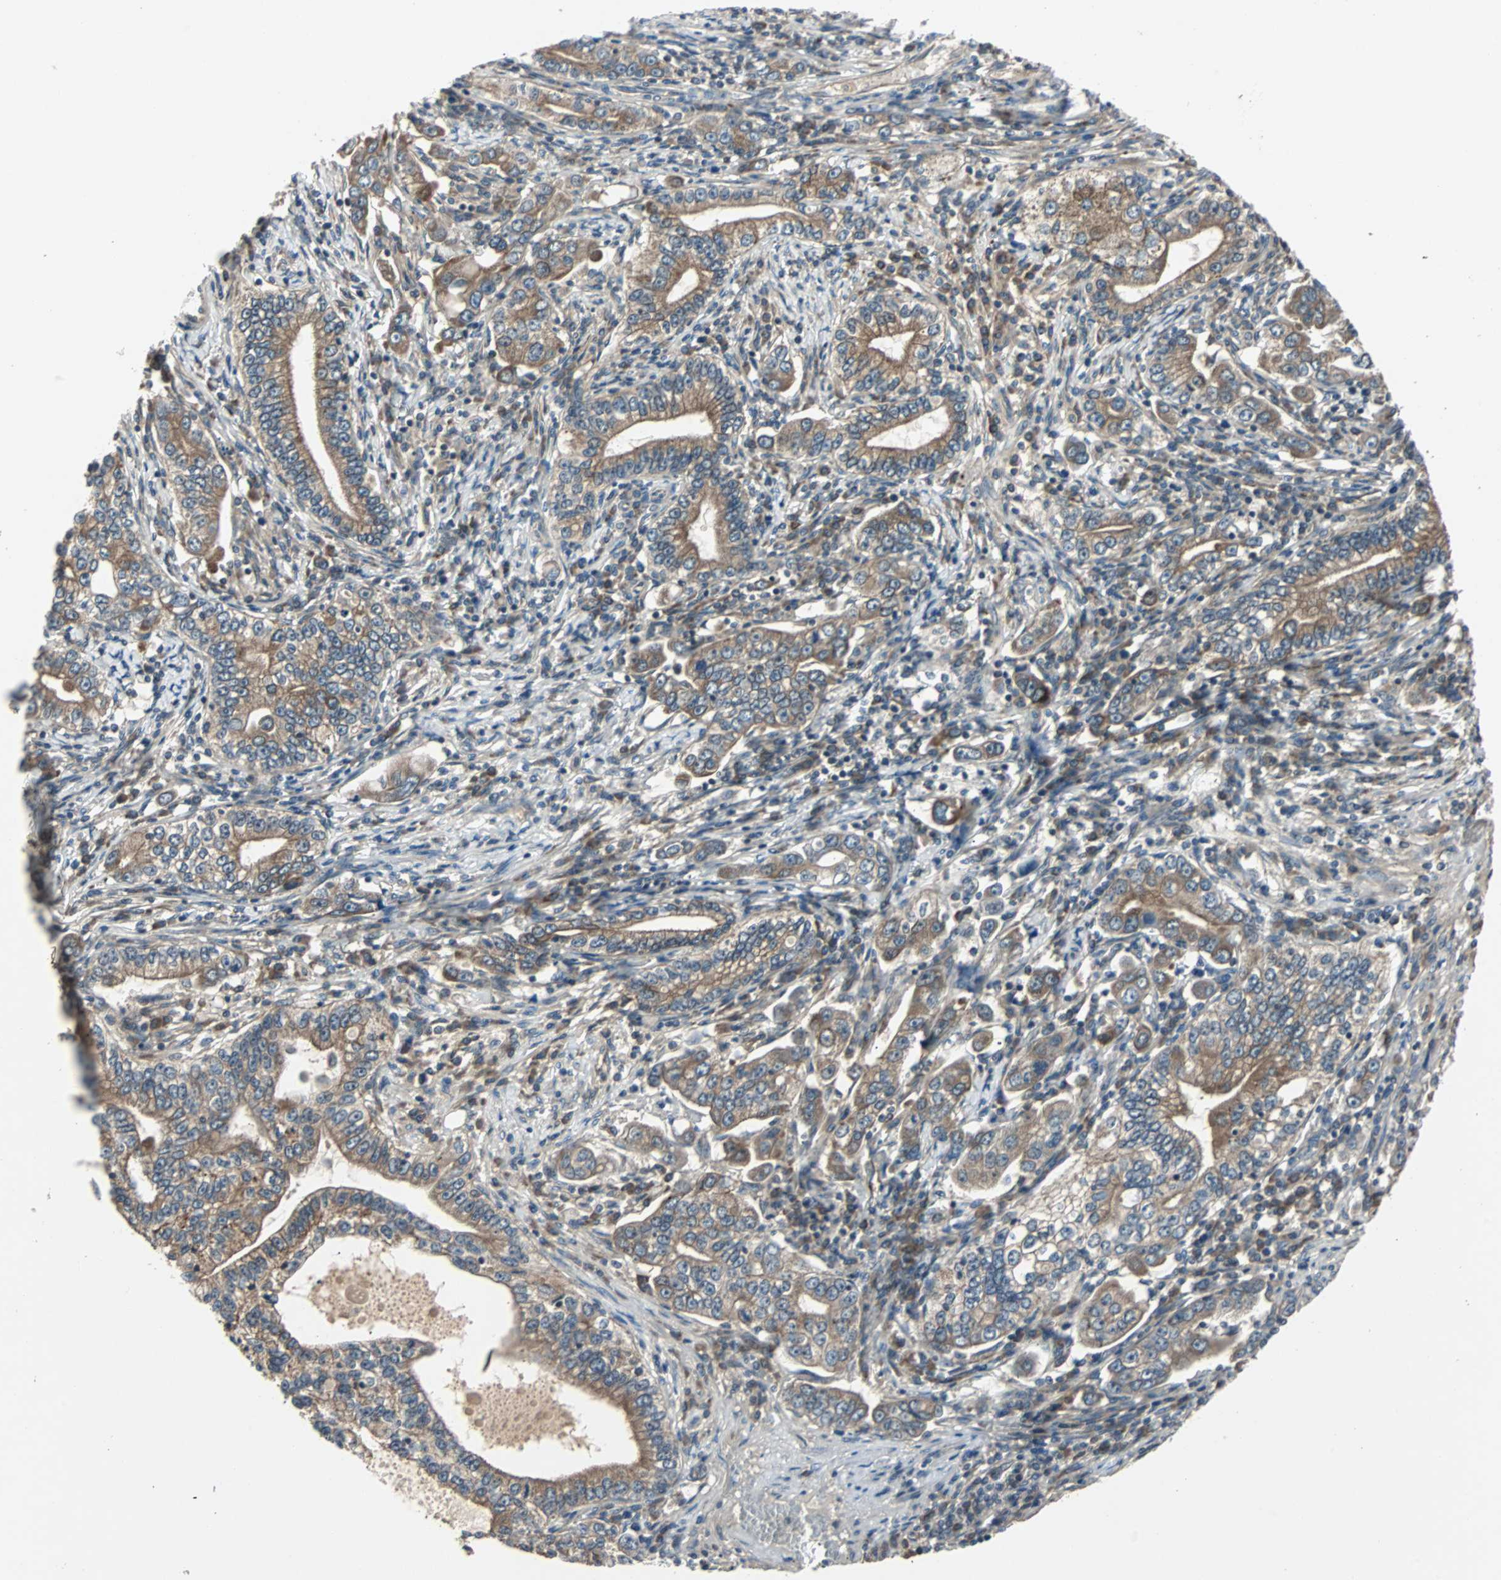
{"staining": {"intensity": "moderate", "quantity": ">75%", "location": "cytoplasmic/membranous"}, "tissue": "stomach cancer", "cell_type": "Tumor cells", "image_type": "cancer", "snomed": [{"axis": "morphology", "description": "Adenocarcinoma, NOS"}, {"axis": "topography", "description": "Stomach, lower"}], "caption": "Tumor cells show medium levels of moderate cytoplasmic/membranous positivity in about >75% of cells in human stomach cancer (adenocarcinoma).", "gene": "ARF1", "patient": {"sex": "female", "age": 72}}